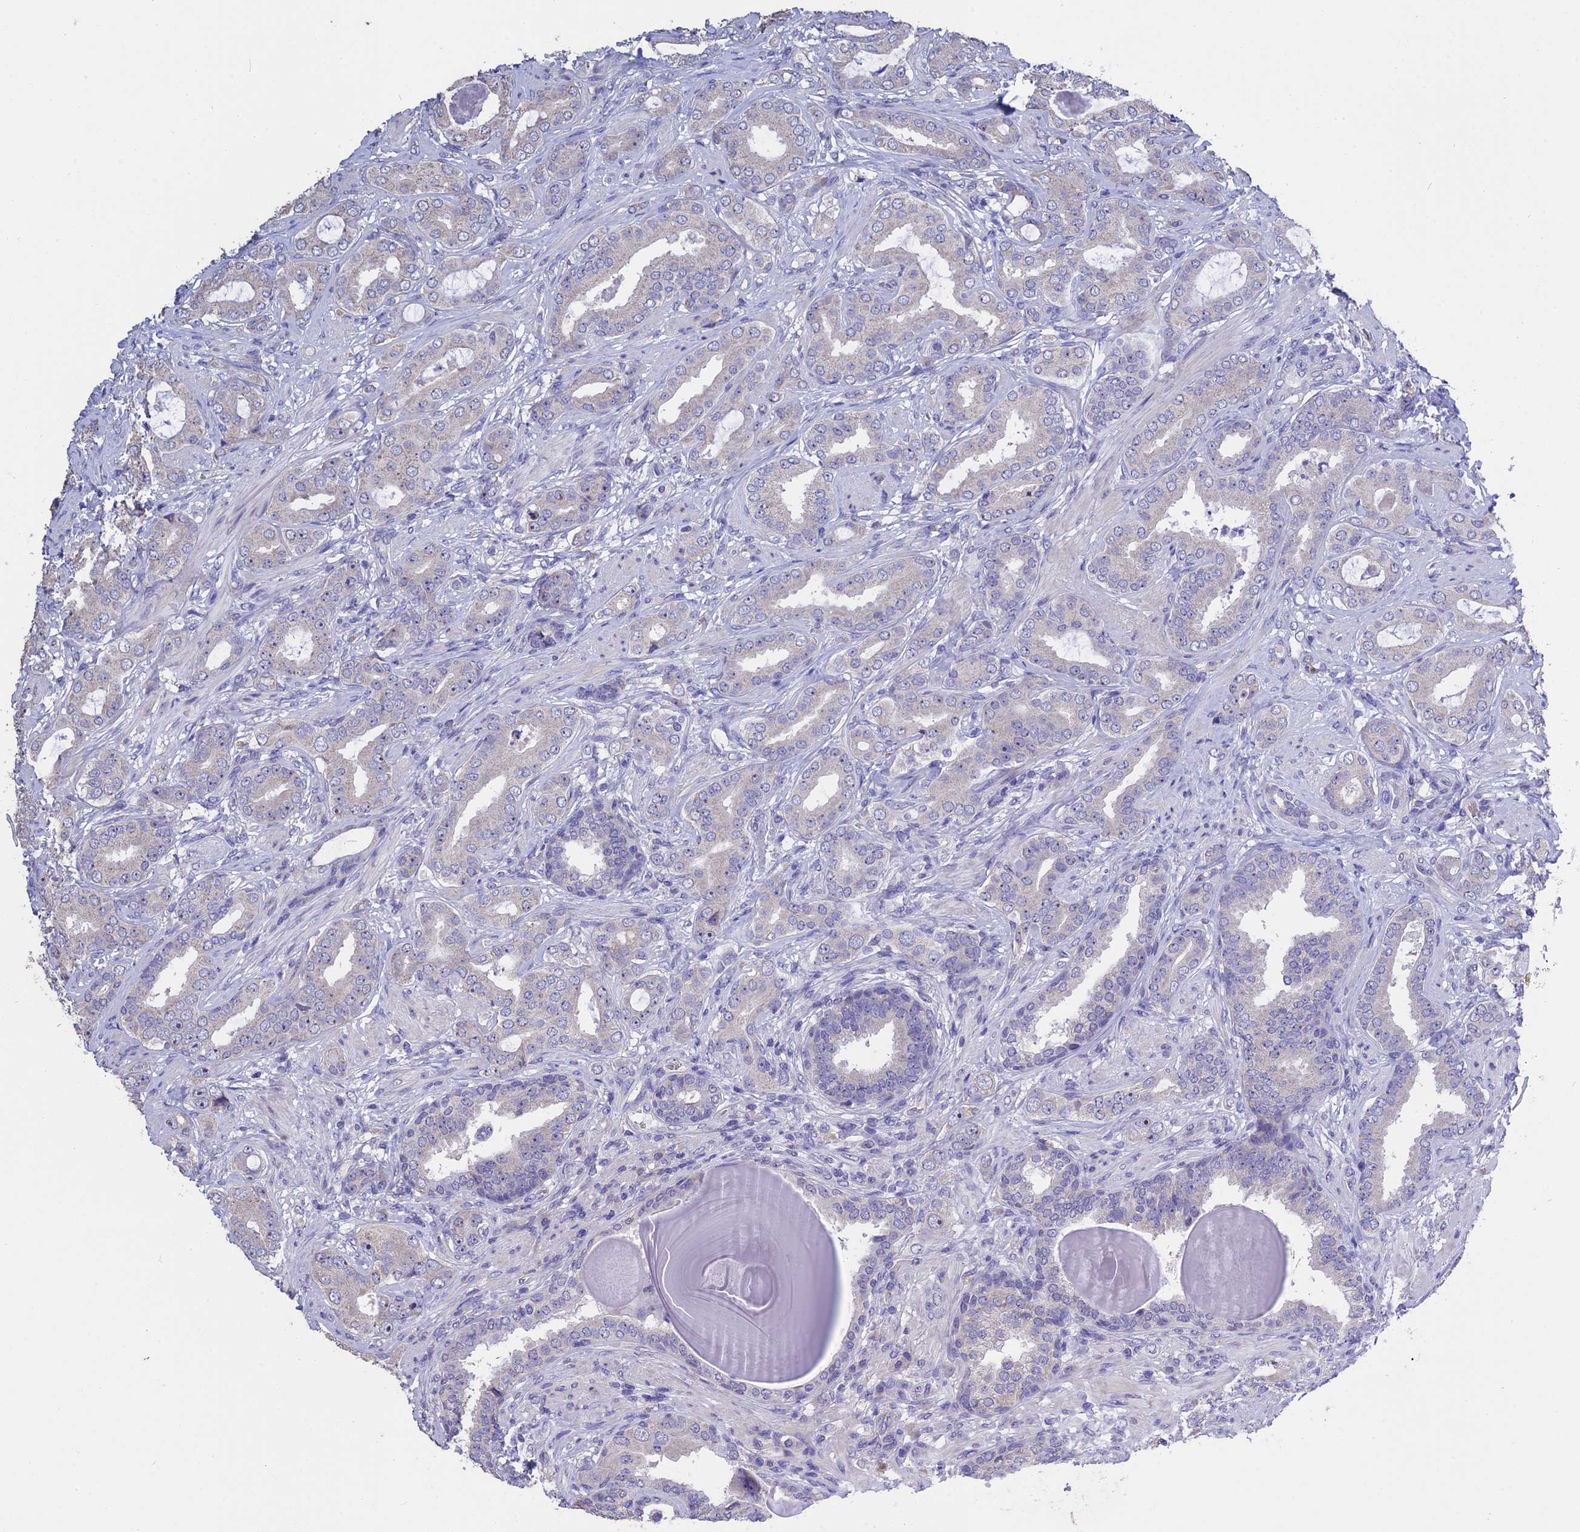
{"staining": {"intensity": "negative", "quantity": "none", "location": "none"}, "tissue": "prostate cancer", "cell_type": "Tumor cells", "image_type": "cancer", "snomed": [{"axis": "morphology", "description": "Adenocarcinoma, Low grade"}, {"axis": "topography", "description": "Prostate"}], "caption": "This is an immunohistochemistry (IHC) image of low-grade adenocarcinoma (prostate). There is no positivity in tumor cells.", "gene": "KNOP1", "patient": {"sex": "male", "age": 57}}